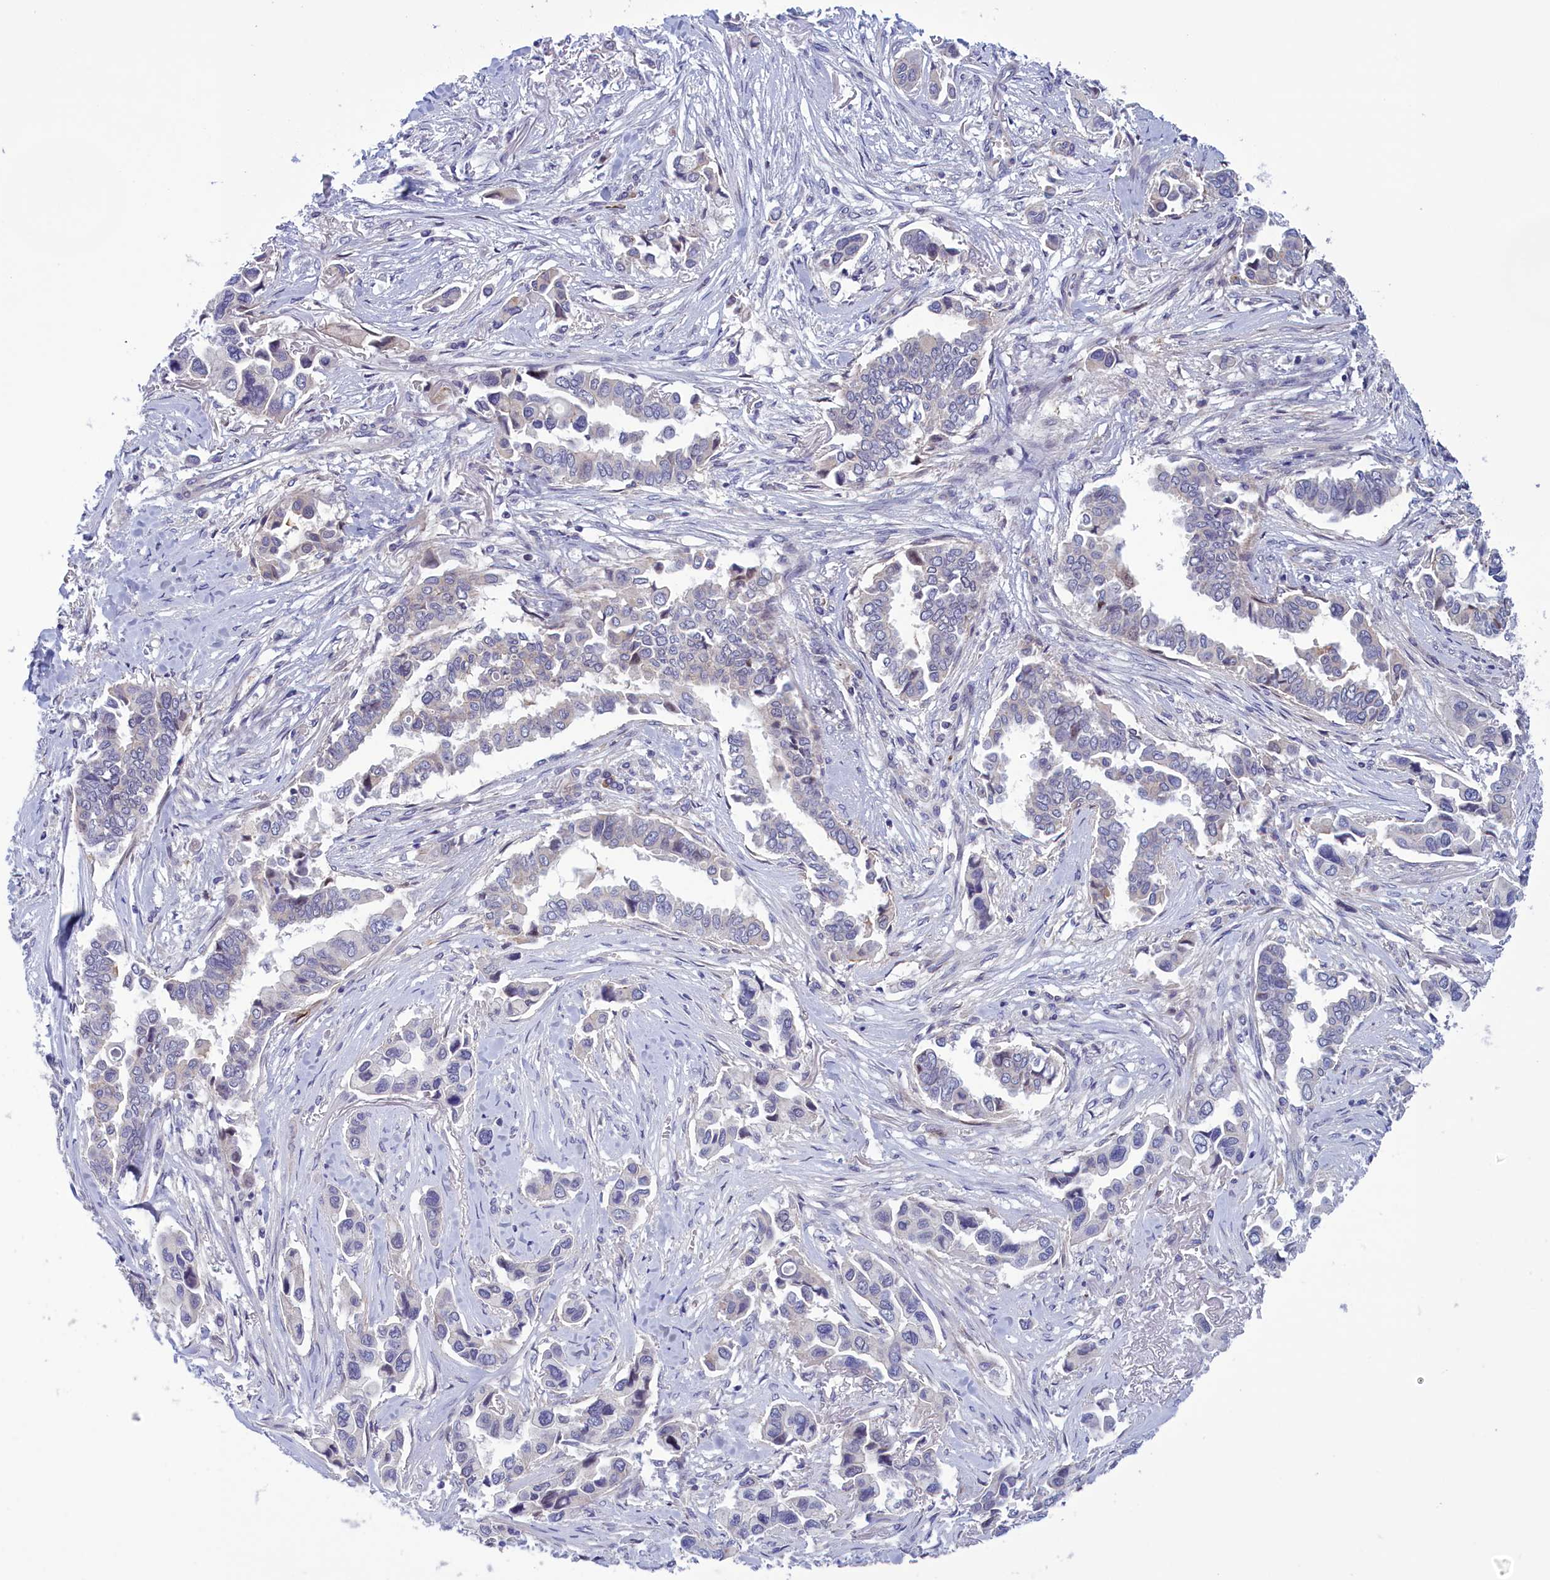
{"staining": {"intensity": "negative", "quantity": "none", "location": "none"}, "tissue": "lung cancer", "cell_type": "Tumor cells", "image_type": "cancer", "snomed": [{"axis": "morphology", "description": "Adenocarcinoma, NOS"}, {"axis": "topography", "description": "Lung"}], "caption": "This is a histopathology image of IHC staining of adenocarcinoma (lung), which shows no expression in tumor cells.", "gene": "CORO2A", "patient": {"sex": "female", "age": 76}}